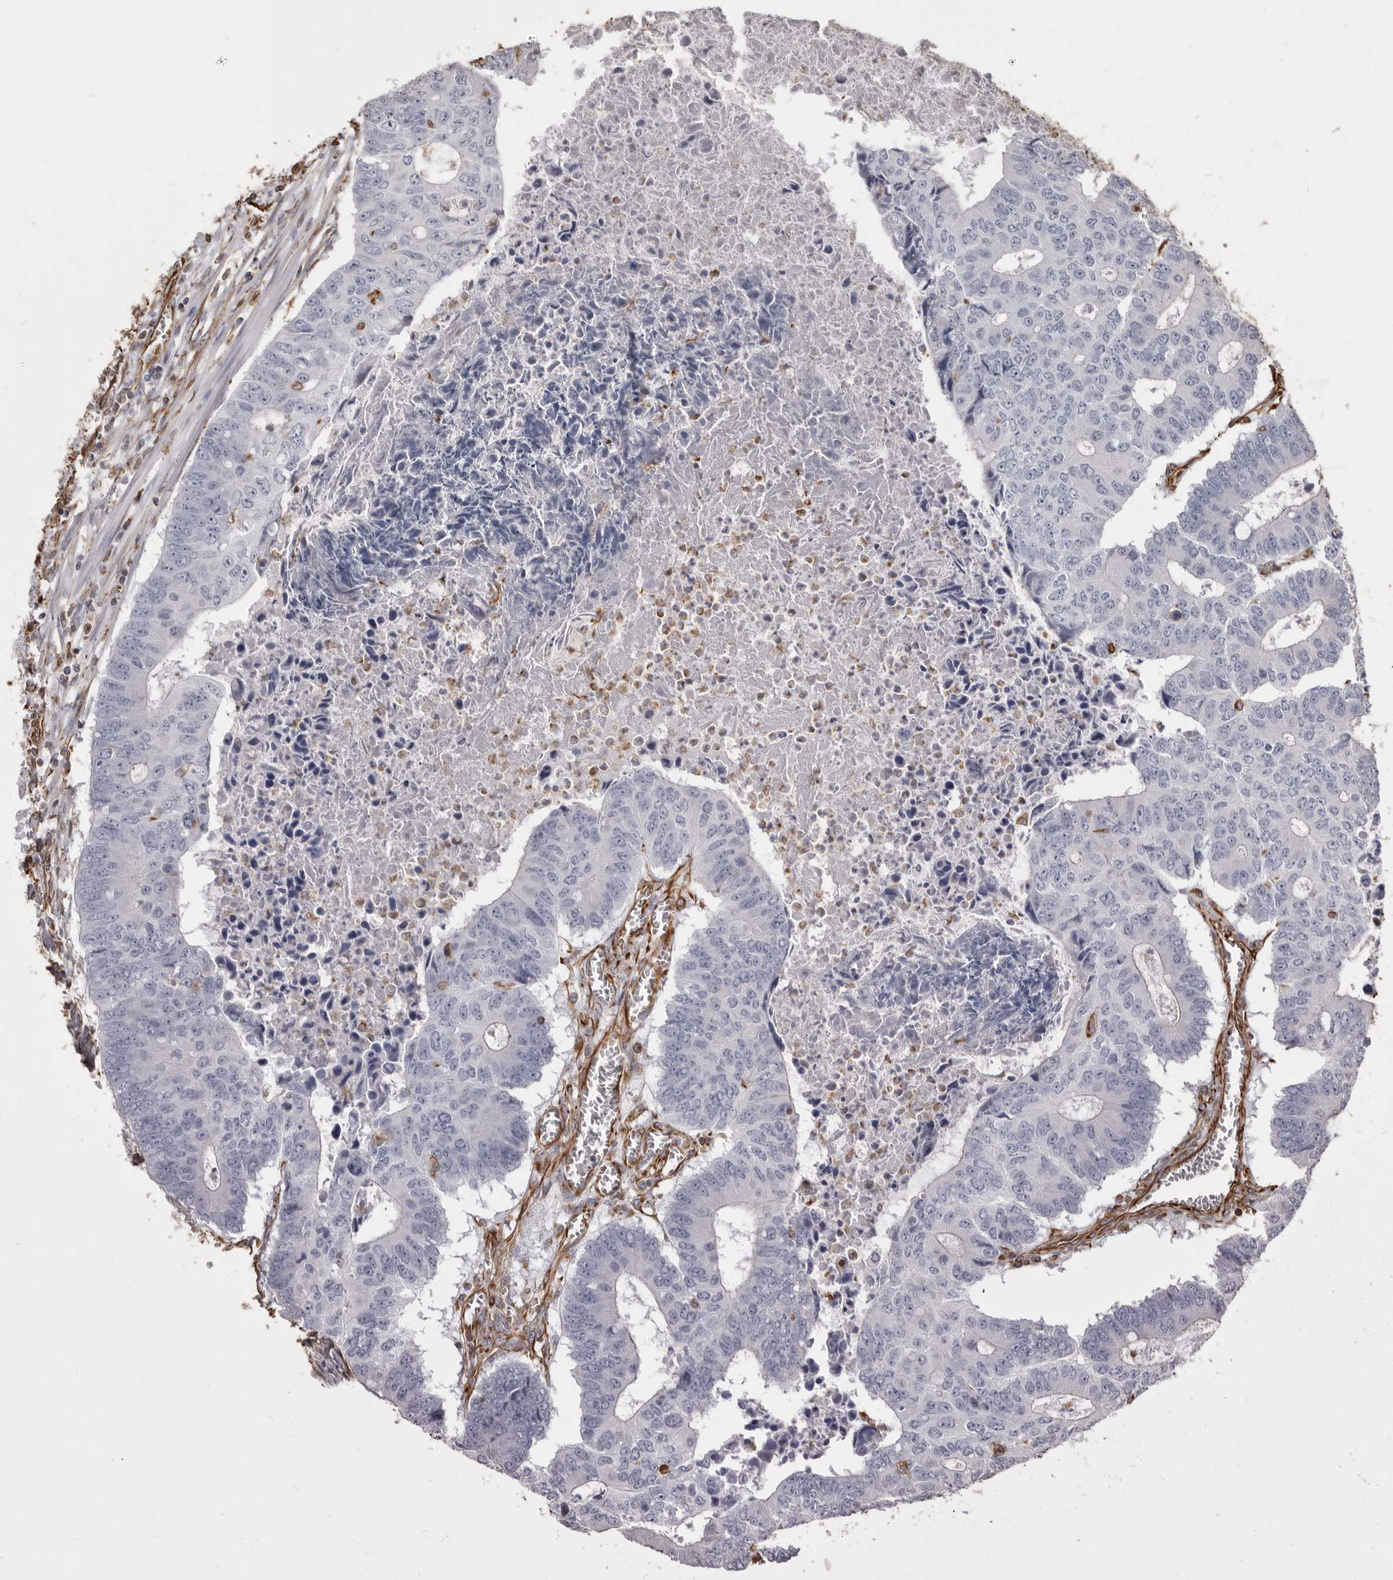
{"staining": {"intensity": "negative", "quantity": "none", "location": "none"}, "tissue": "colorectal cancer", "cell_type": "Tumor cells", "image_type": "cancer", "snomed": [{"axis": "morphology", "description": "Adenocarcinoma, NOS"}, {"axis": "topography", "description": "Colon"}], "caption": "The image displays no staining of tumor cells in colorectal adenocarcinoma.", "gene": "MTURN", "patient": {"sex": "male", "age": 87}}